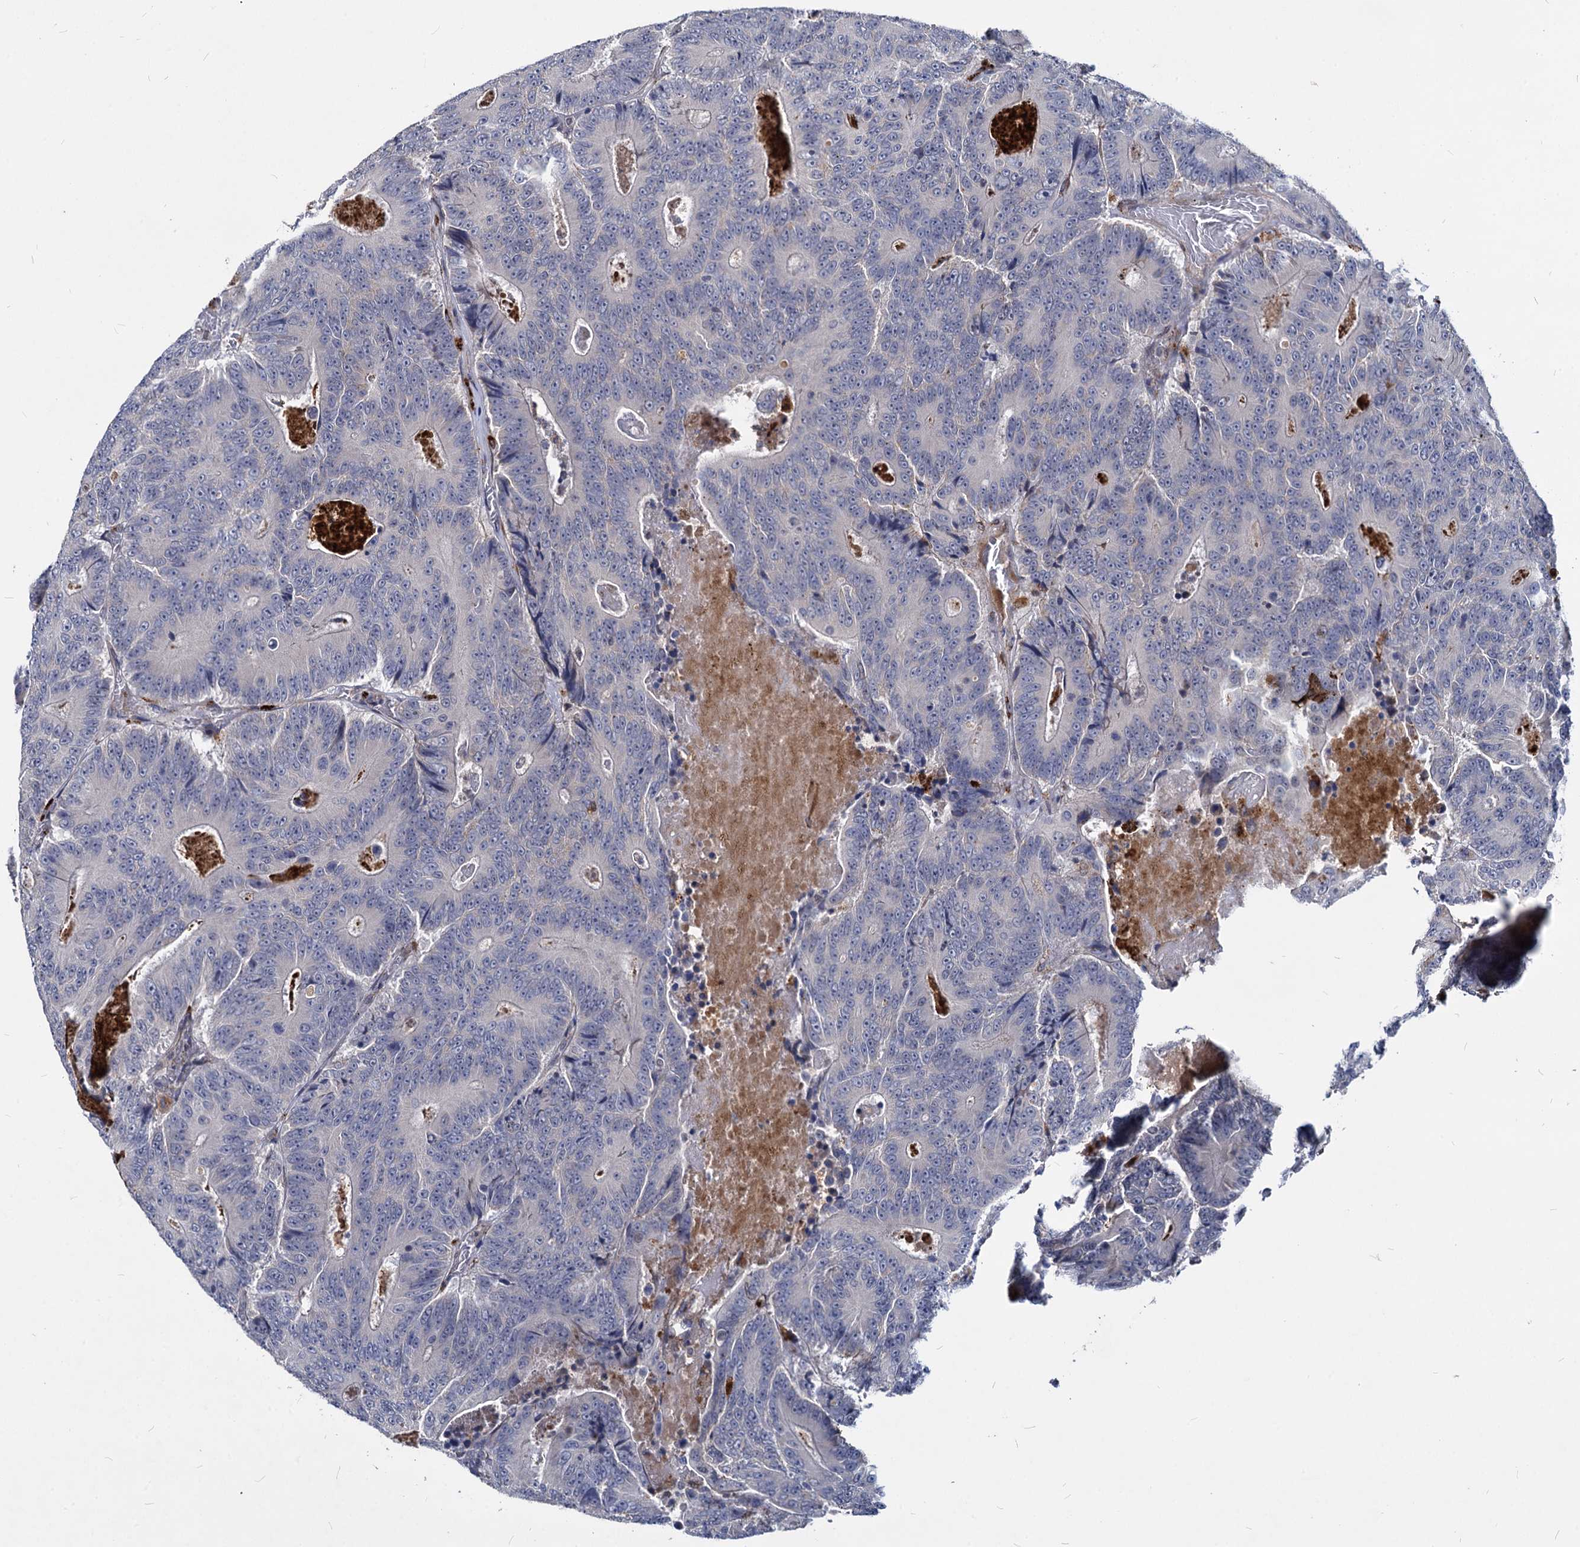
{"staining": {"intensity": "negative", "quantity": "none", "location": "none"}, "tissue": "colorectal cancer", "cell_type": "Tumor cells", "image_type": "cancer", "snomed": [{"axis": "morphology", "description": "Adenocarcinoma, NOS"}, {"axis": "topography", "description": "Colon"}], "caption": "Immunohistochemical staining of adenocarcinoma (colorectal) reveals no significant staining in tumor cells.", "gene": "C11orf86", "patient": {"sex": "male", "age": 83}}